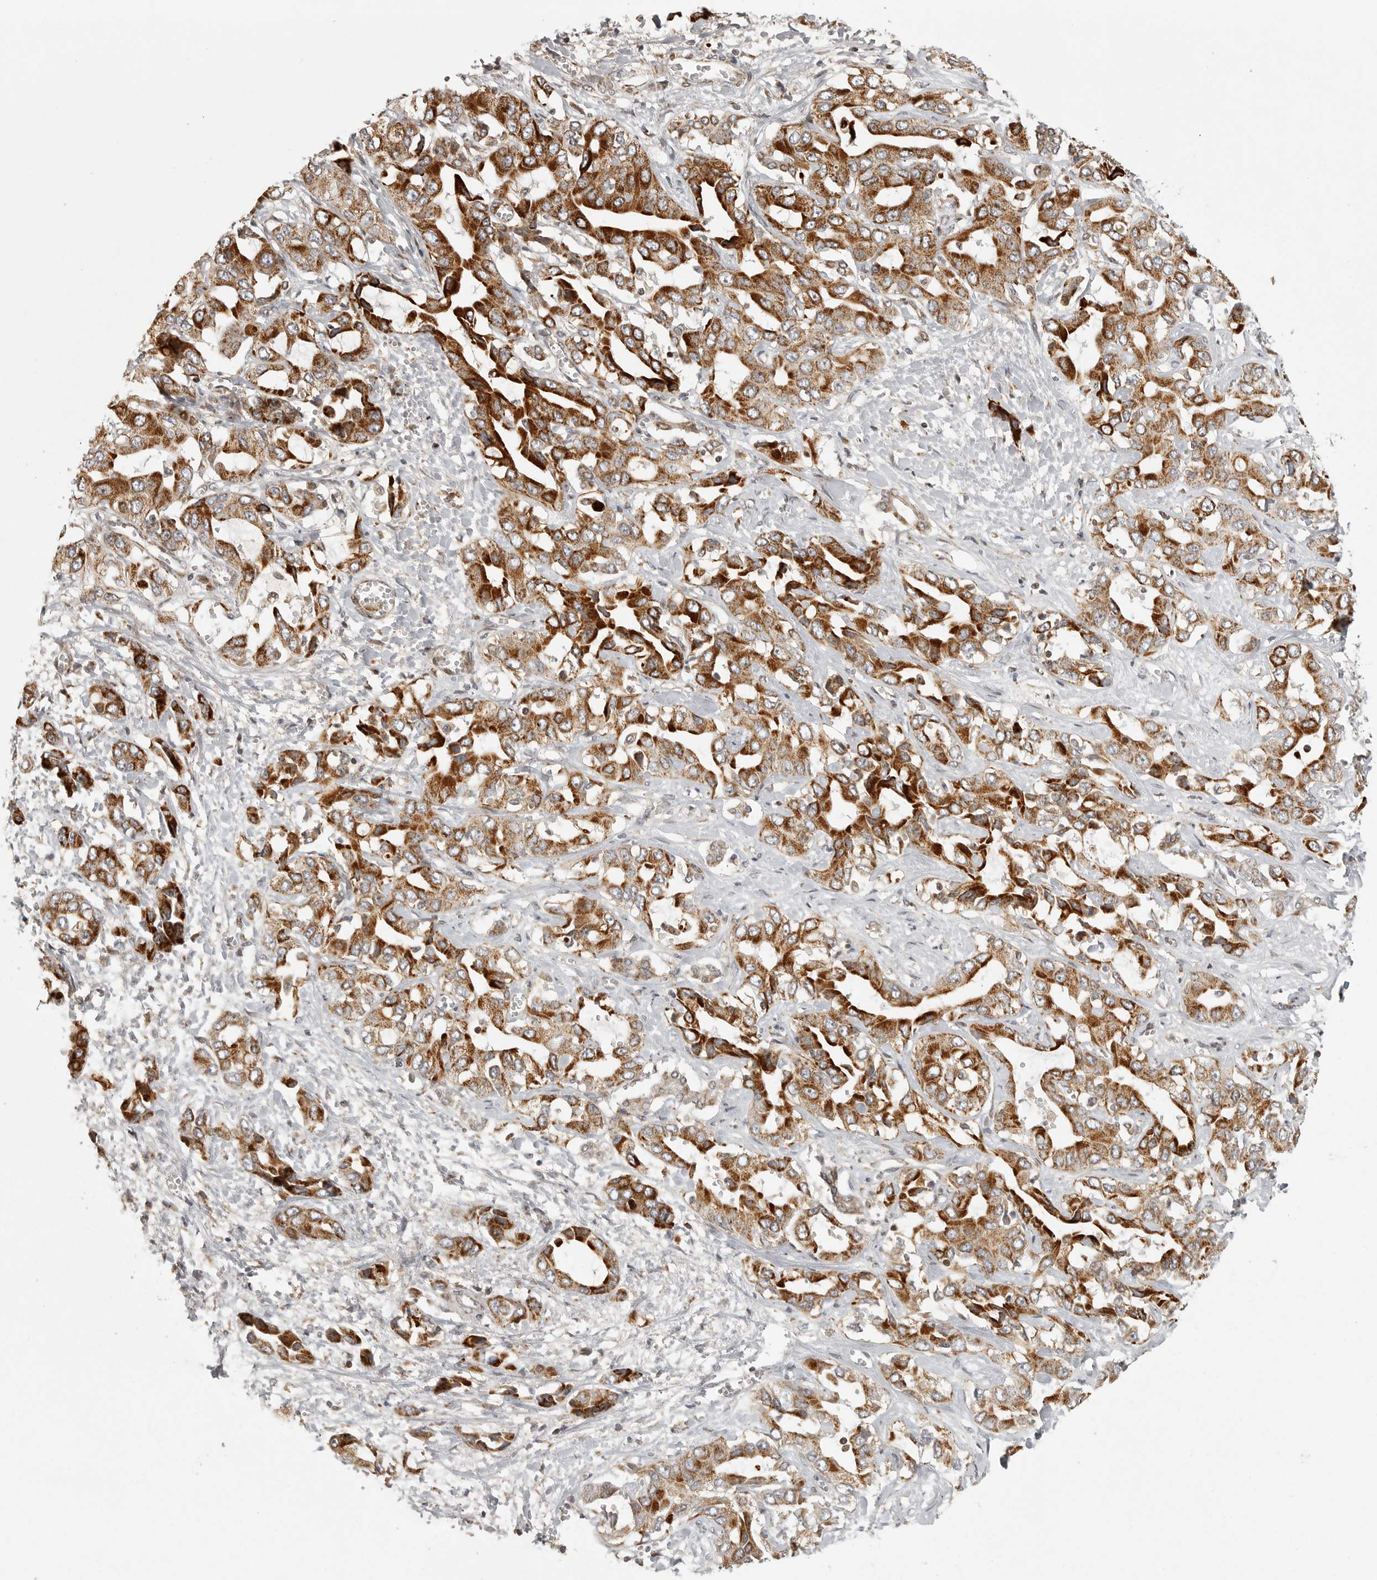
{"staining": {"intensity": "strong", "quantity": ">75%", "location": "cytoplasmic/membranous"}, "tissue": "liver cancer", "cell_type": "Tumor cells", "image_type": "cancer", "snomed": [{"axis": "morphology", "description": "Cholangiocarcinoma"}, {"axis": "topography", "description": "Liver"}], "caption": "Human liver cholangiocarcinoma stained for a protein (brown) exhibits strong cytoplasmic/membranous positive expression in about >75% of tumor cells.", "gene": "NARS2", "patient": {"sex": "female", "age": 52}}